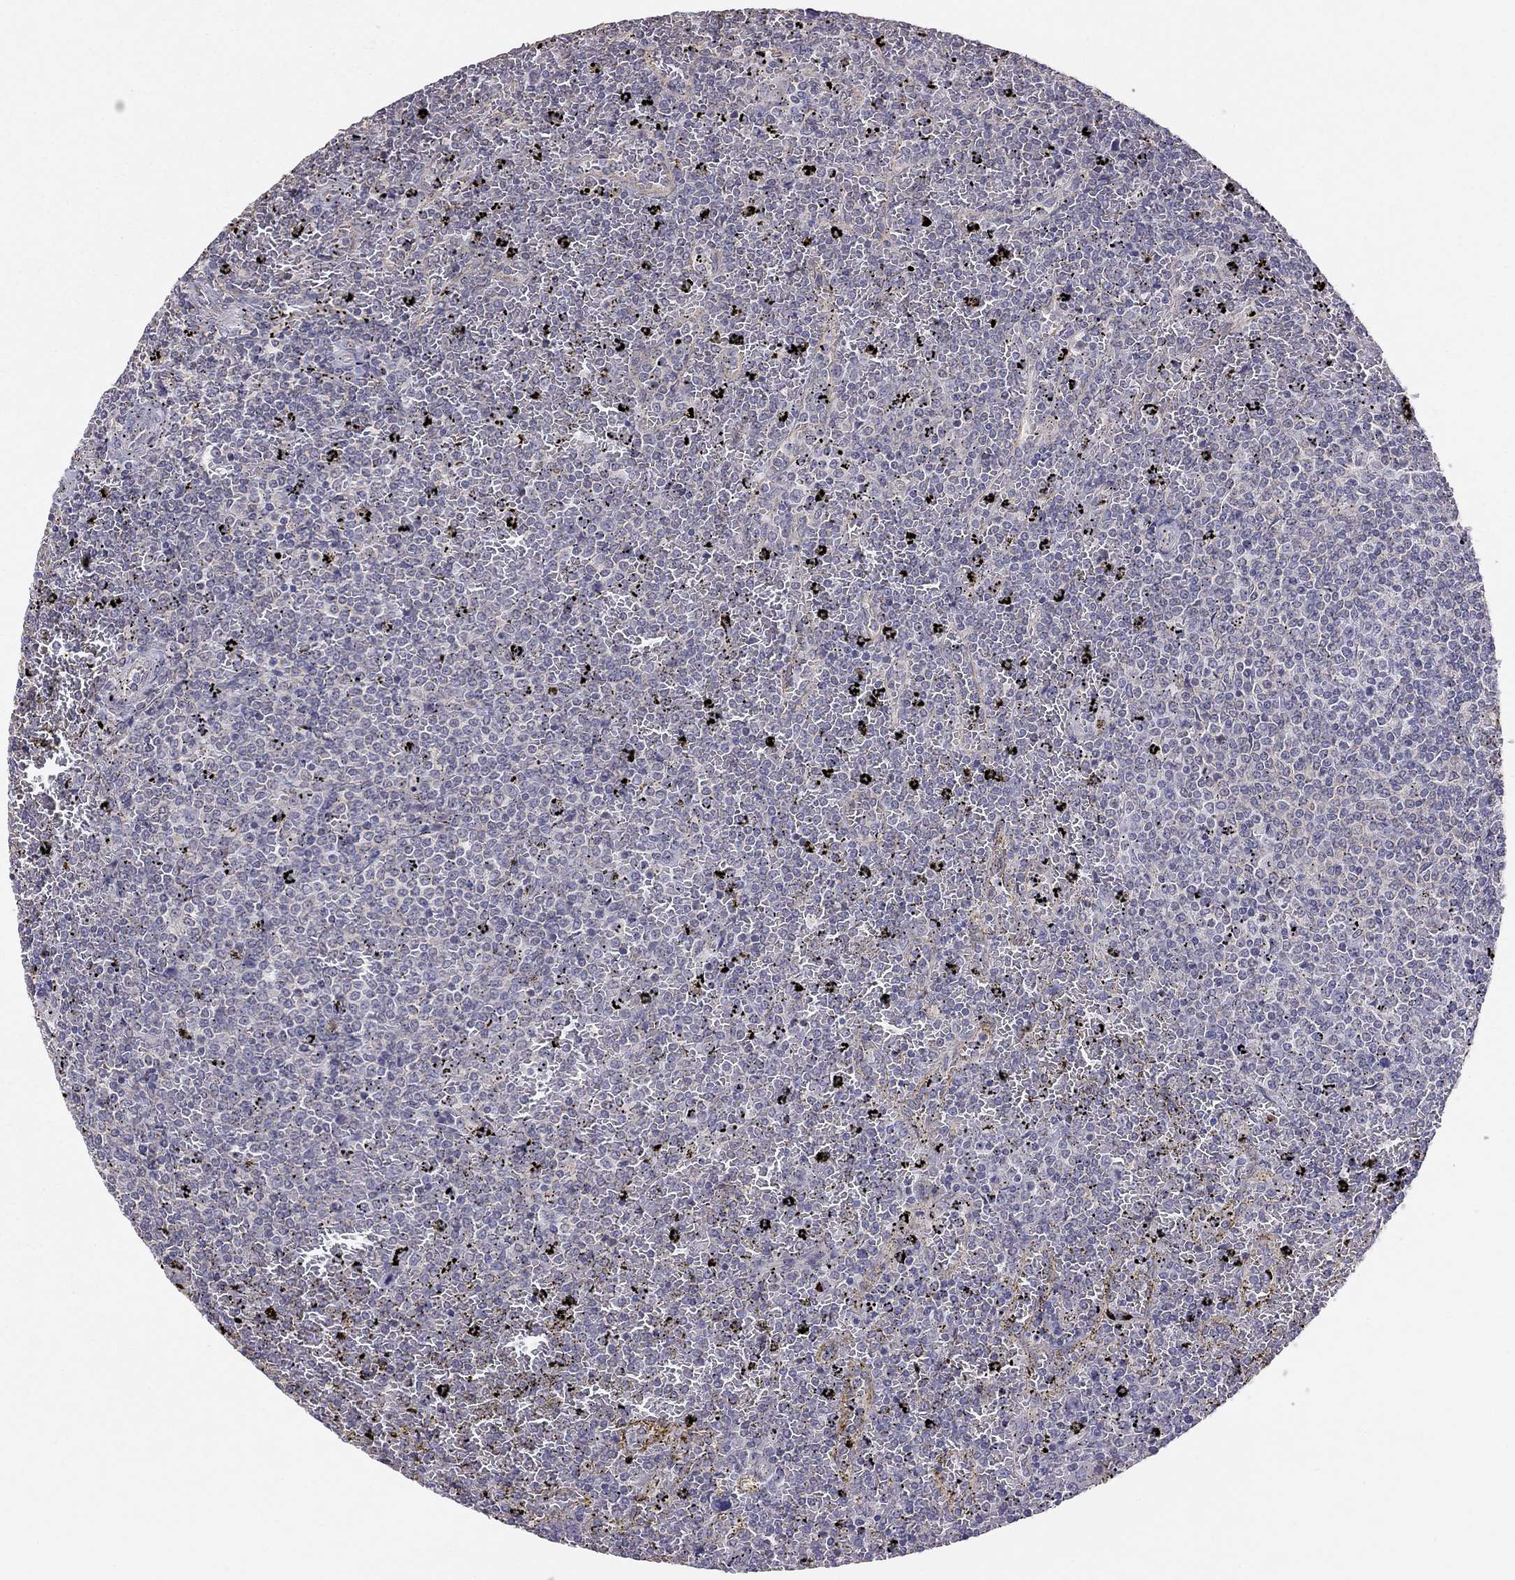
{"staining": {"intensity": "negative", "quantity": "none", "location": "none"}, "tissue": "lymphoma", "cell_type": "Tumor cells", "image_type": "cancer", "snomed": [{"axis": "morphology", "description": "Malignant lymphoma, non-Hodgkin's type, Low grade"}, {"axis": "topography", "description": "Spleen"}], "caption": "DAB (3,3'-diaminobenzidine) immunohistochemical staining of human malignant lymphoma, non-Hodgkin's type (low-grade) reveals no significant staining in tumor cells. The staining is performed using DAB brown chromogen with nuclei counter-stained in using hematoxylin.", "gene": "LRIT3", "patient": {"sex": "female", "age": 77}}